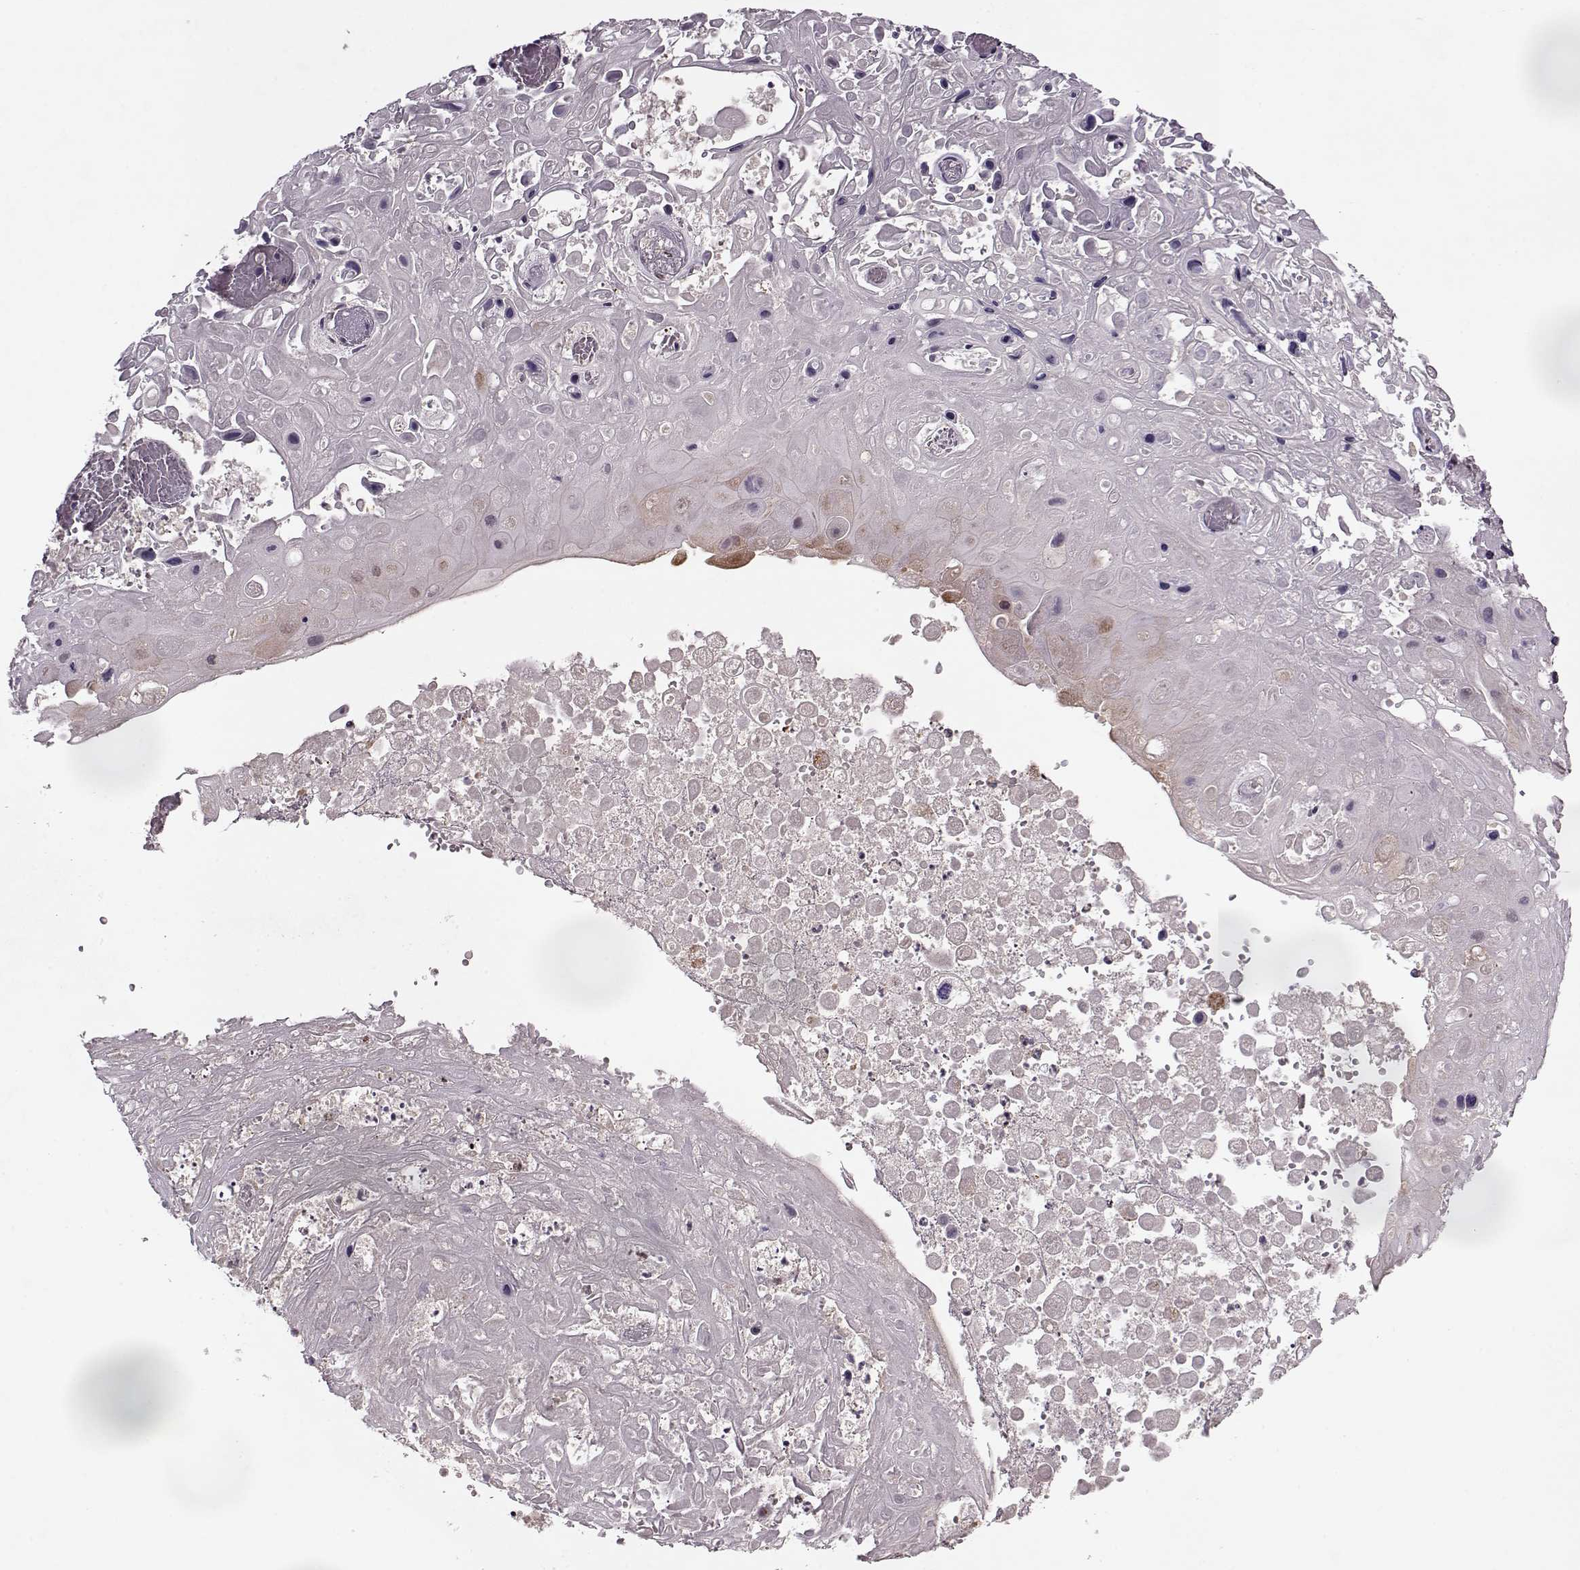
{"staining": {"intensity": "negative", "quantity": "none", "location": "none"}, "tissue": "skin cancer", "cell_type": "Tumor cells", "image_type": "cancer", "snomed": [{"axis": "morphology", "description": "Squamous cell carcinoma, NOS"}, {"axis": "topography", "description": "Skin"}], "caption": "Histopathology image shows no significant protein expression in tumor cells of skin cancer. (Stains: DAB IHC with hematoxylin counter stain, Microscopy: brightfield microscopy at high magnification).", "gene": "ACOT11", "patient": {"sex": "male", "age": 82}}